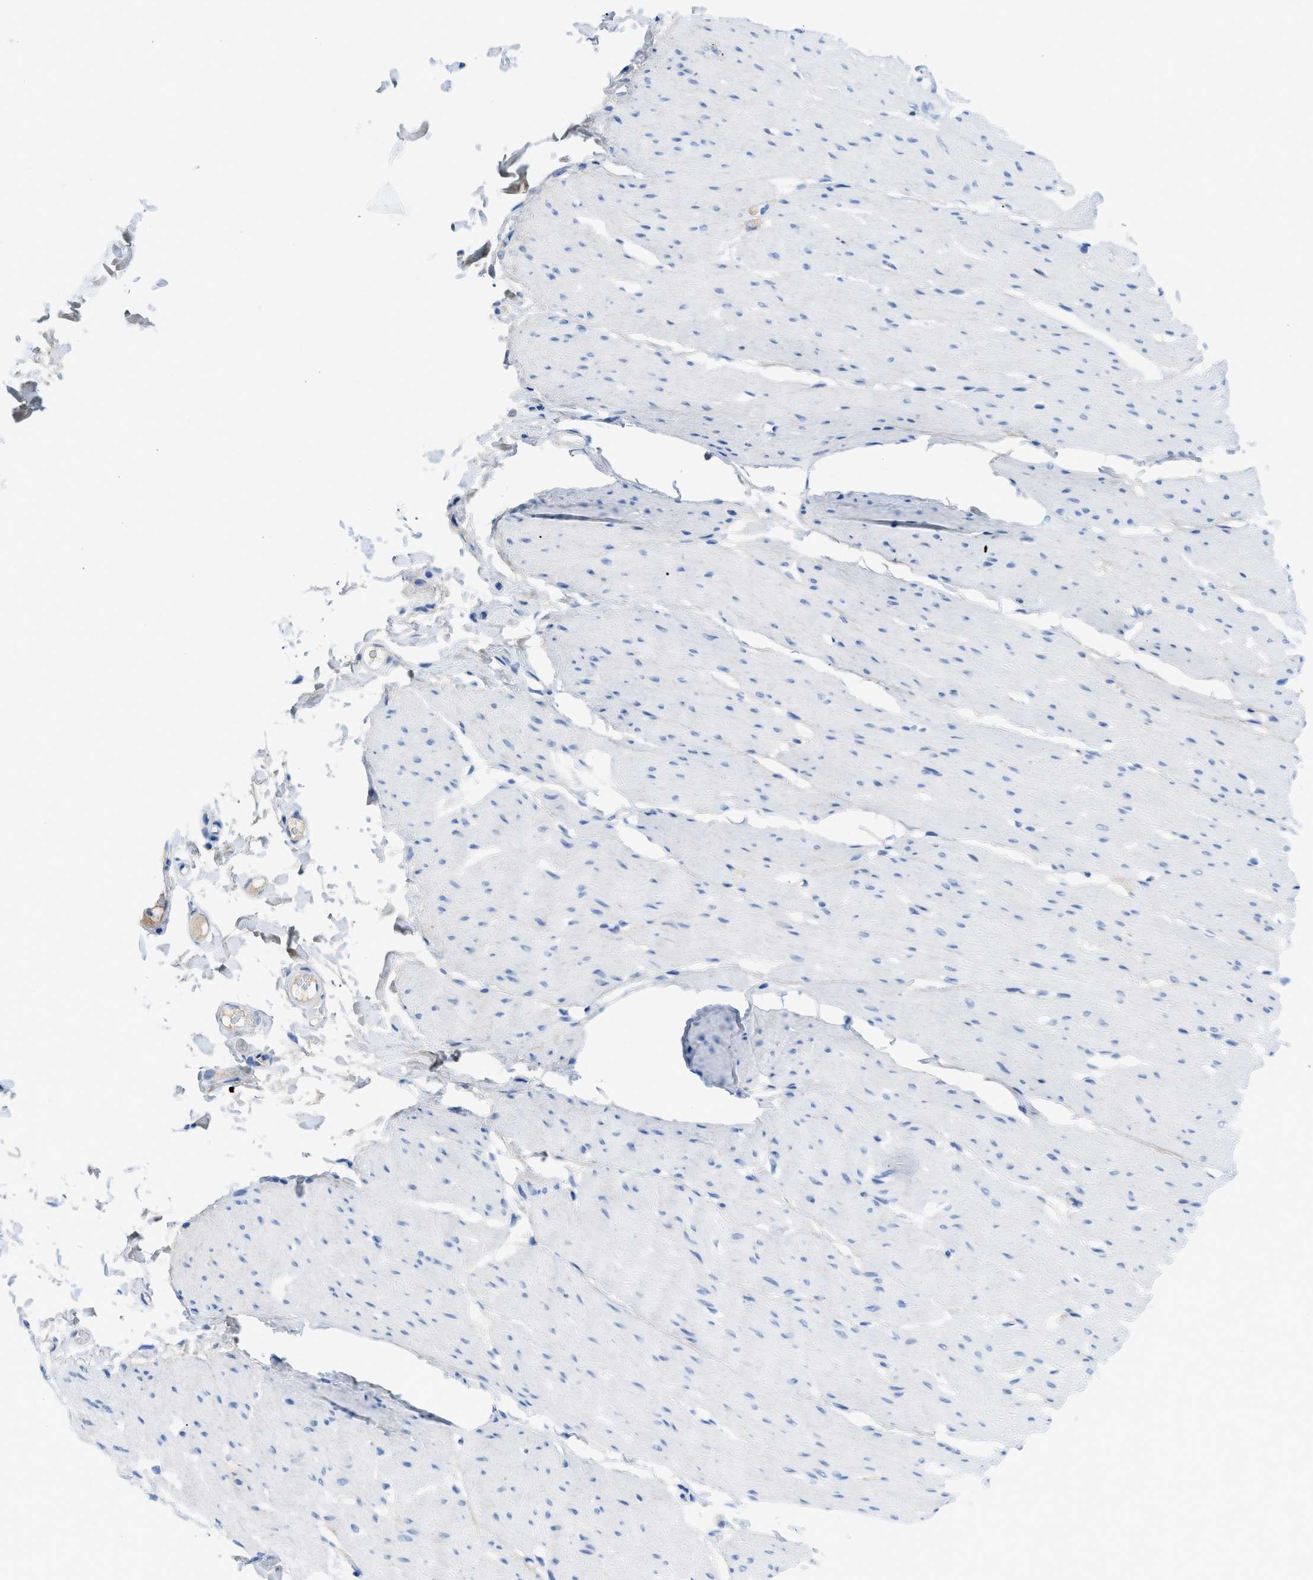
{"staining": {"intensity": "negative", "quantity": "none", "location": "none"}, "tissue": "smooth muscle", "cell_type": "Smooth muscle cells", "image_type": "normal", "snomed": [{"axis": "morphology", "description": "Normal tissue, NOS"}, {"axis": "topography", "description": "Smooth muscle"}, {"axis": "topography", "description": "Colon"}], "caption": "Immunohistochemistry (IHC) histopathology image of normal smooth muscle stained for a protein (brown), which displays no expression in smooth muscle cells. Nuclei are stained in blue.", "gene": "COL3A1", "patient": {"sex": "male", "age": 67}}